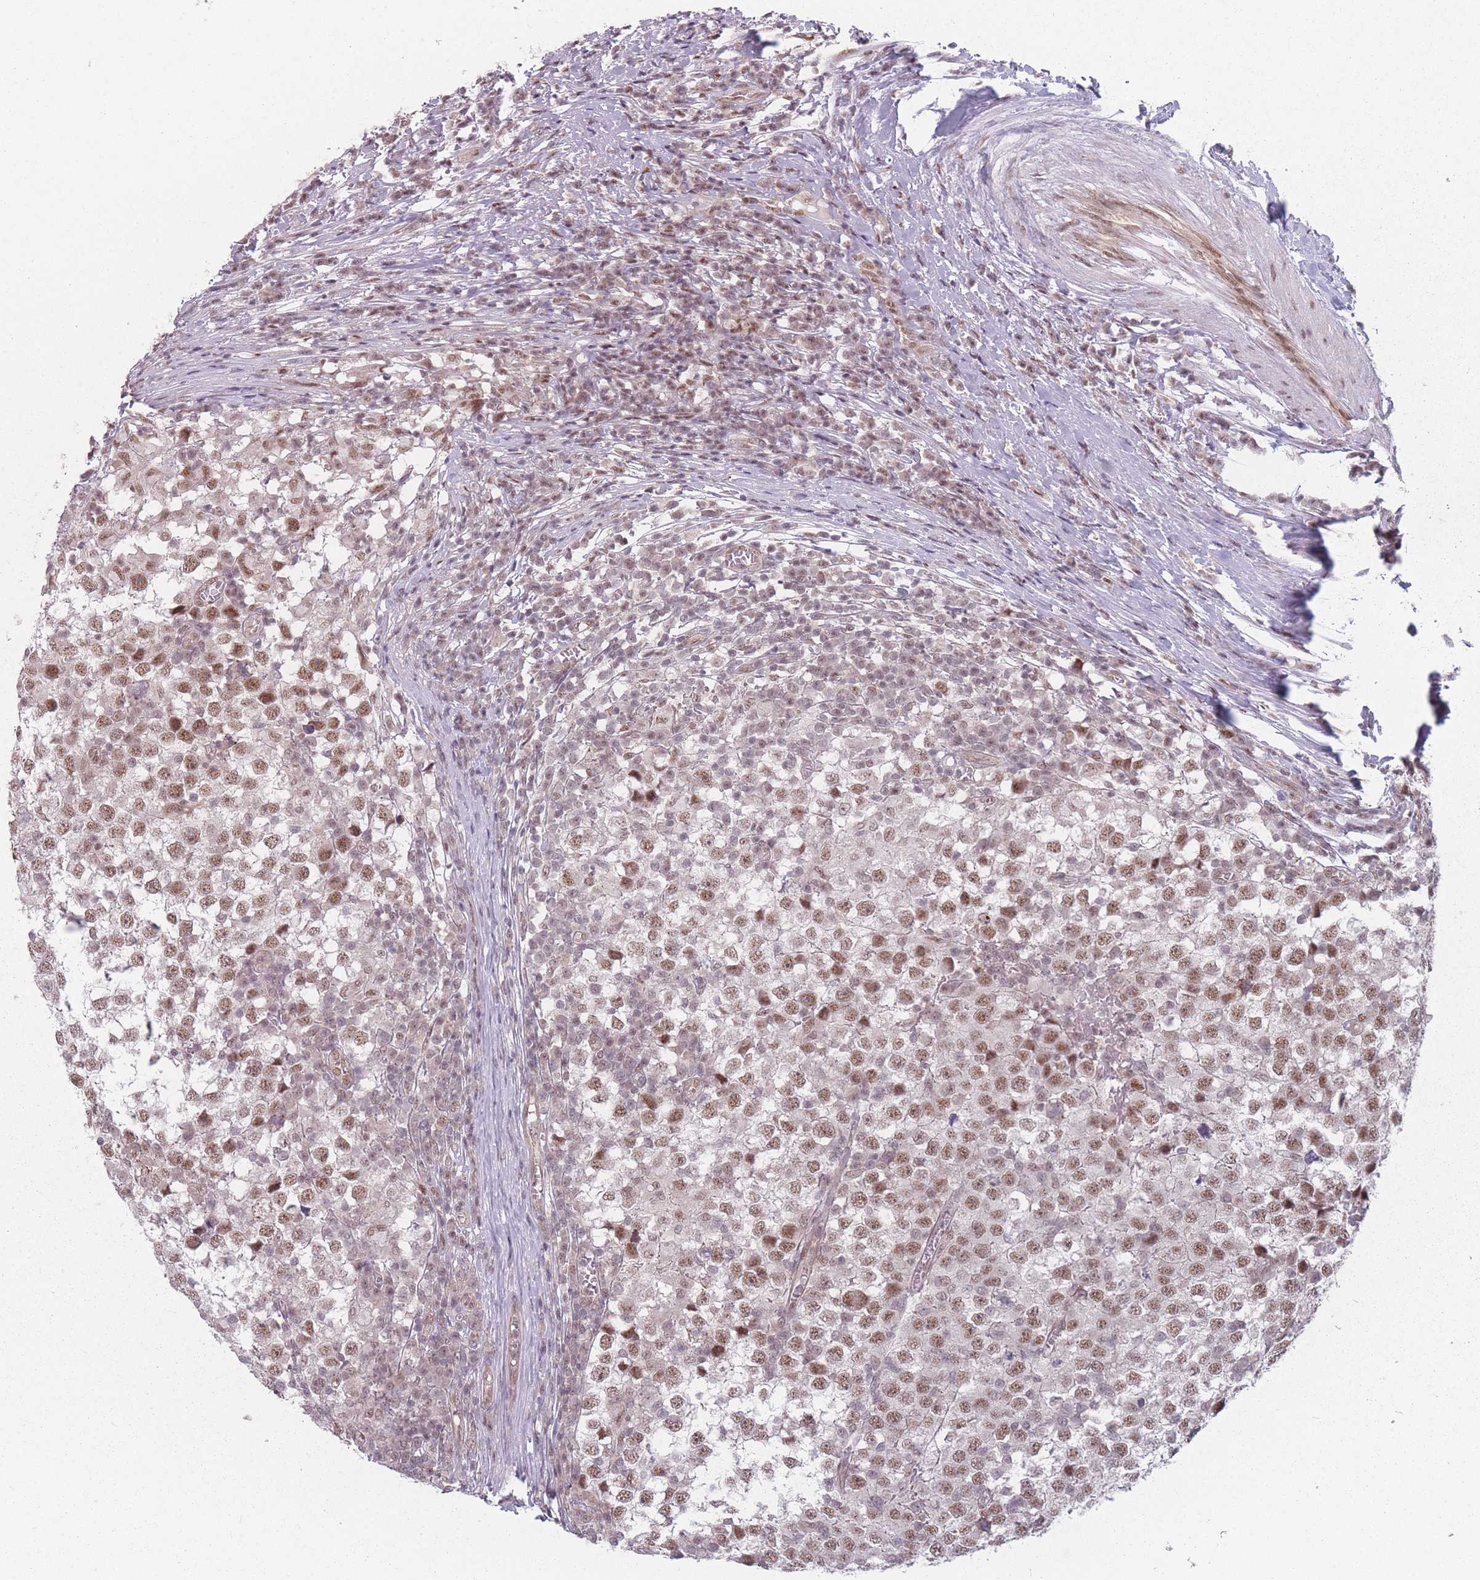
{"staining": {"intensity": "moderate", "quantity": ">75%", "location": "nuclear"}, "tissue": "testis cancer", "cell_type": "Tumor cells", "image_type": "cancer", "snomed": [{"axis": "morphology", "description": "Seminoma, NOS"}, {"axis": "topography", "description": "Testis"}], "caption": "Testis cancer (seminoma) stained with DAB (3,3'-diaminobenzidine) immunohistochemistry demonstrates medium levels of moderate nuclear staining in about >75% of tumor cells.", "gene": "ZC3H14", "patient": {"sex": "male", "age": 65}}